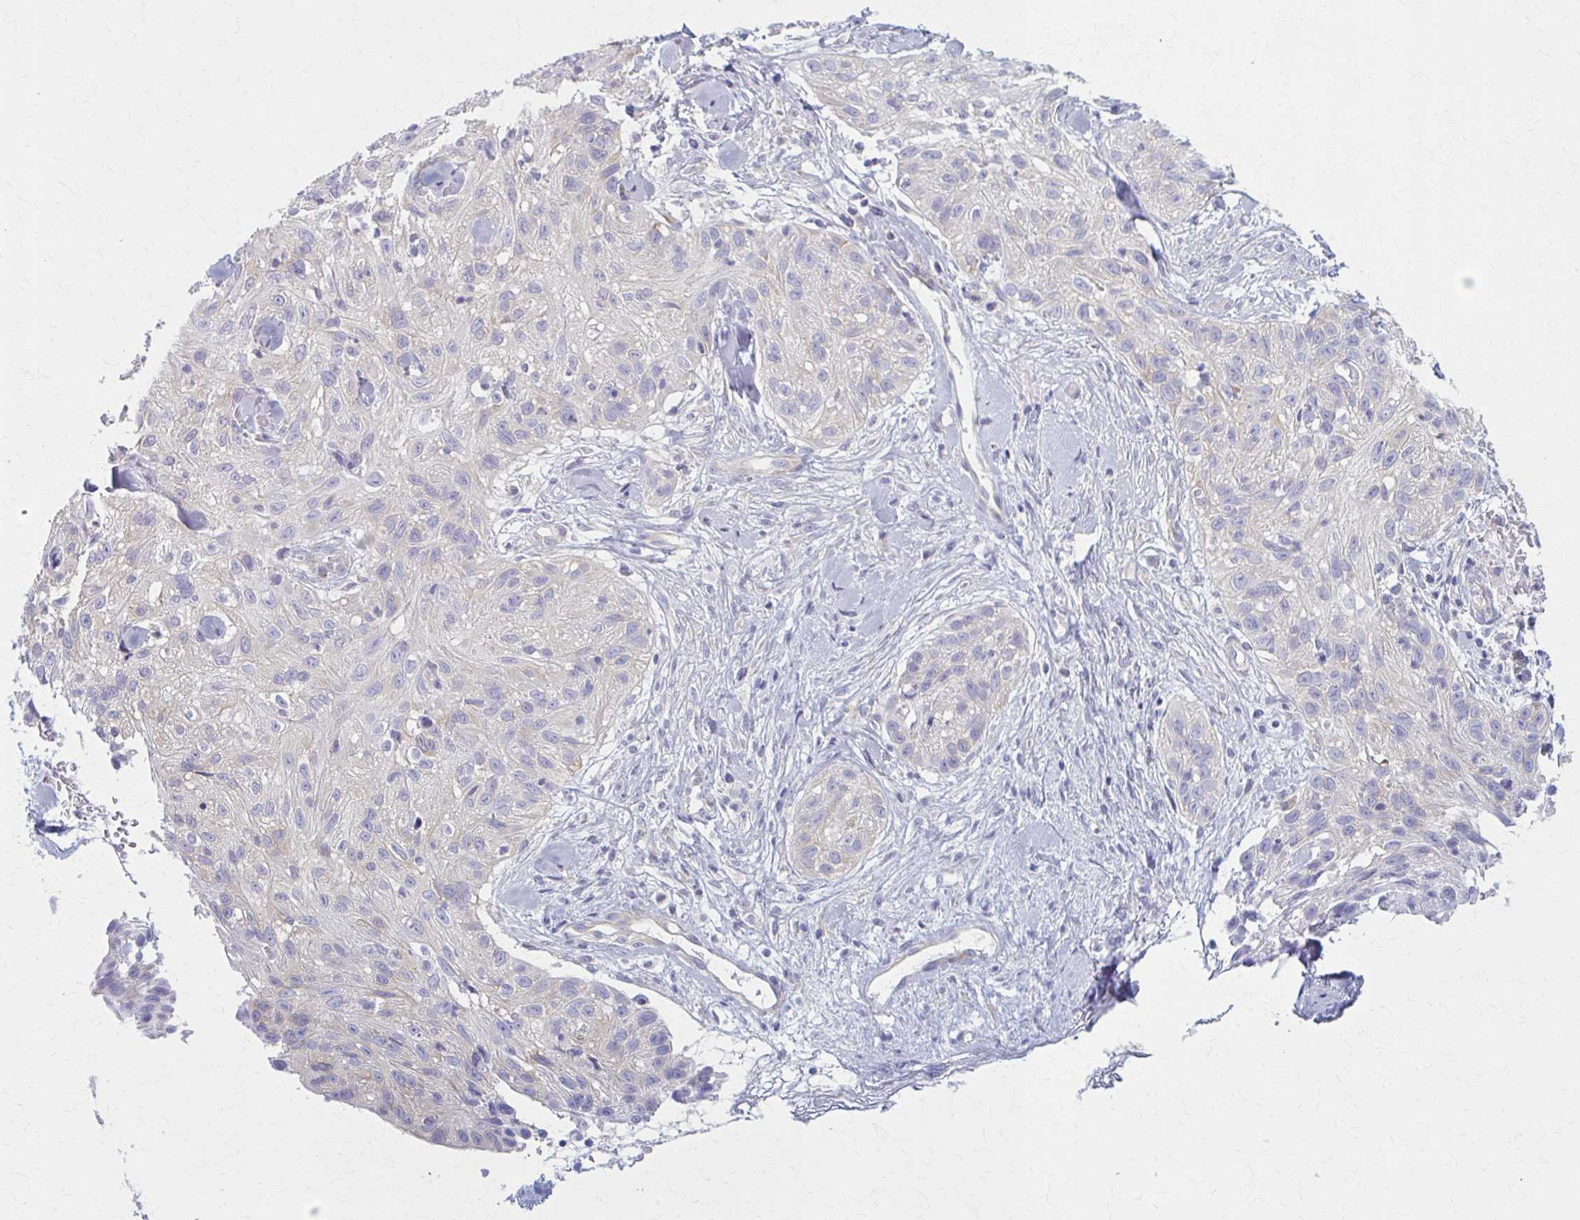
{"staining": {"intensity": "negative", "quantity": "none", "location": "none"}, "tissue": "skin cancer", "cell_type": "Tumor cells", "image_type": "cancer", "snomed": [{"axis": "morphology", "description": "Squamous cell carcinoma, NOS"}, {"axis": "topography", "description": "Skin"}], "caption": "An image of skin cancer stained for a protein demonstrates no brown staining in tumor cells.", "gene": "PRKRA", "patient": {"sex": "male", "age": 82}}